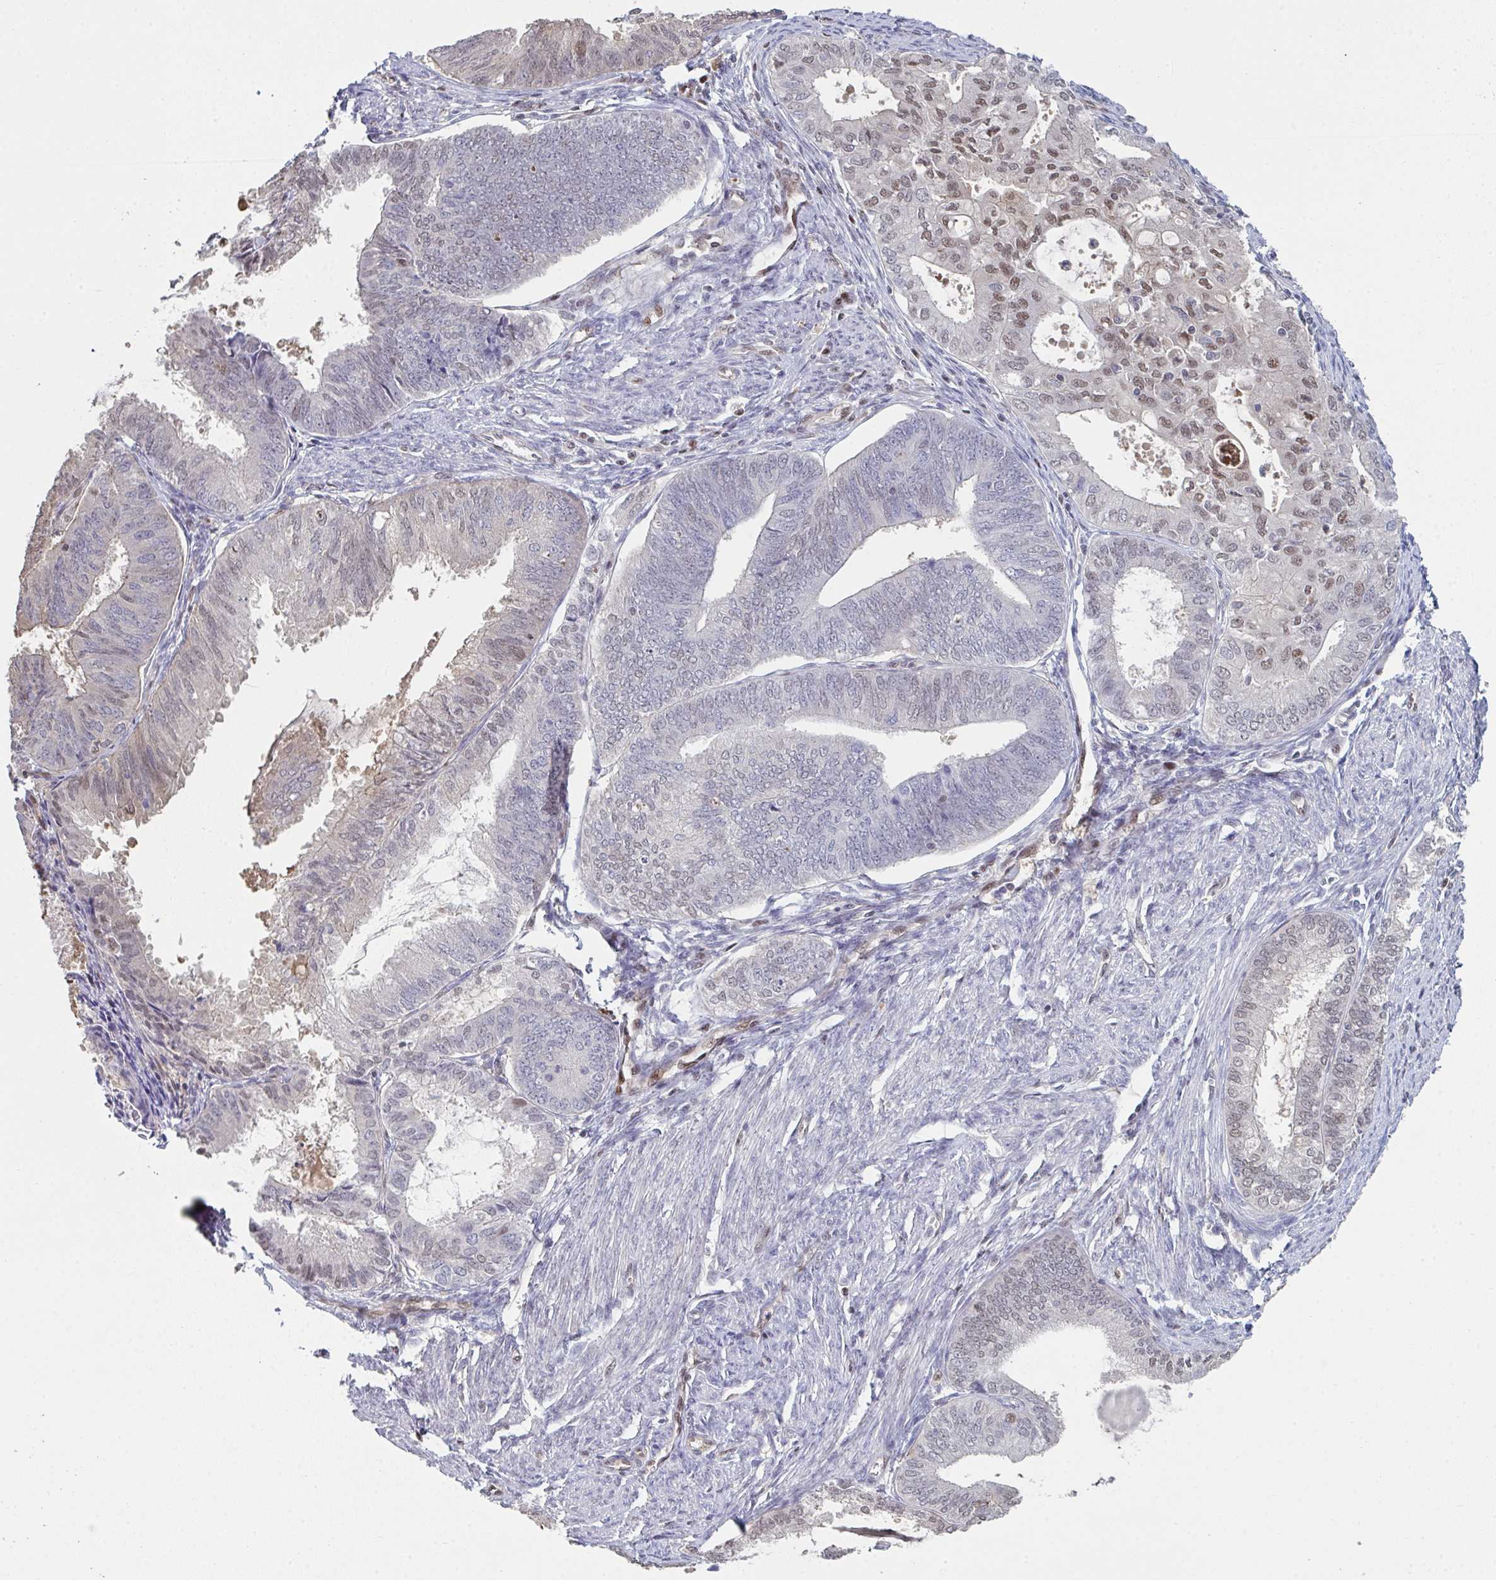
{"staining": {"intensity": "moderate", "quantity": "<25%", "location": "nuclear"}, "tissue": "endometrial cancer", "cell_type": "Tumor cells", "image_type": "cancer", "snomed": [{"axis": "morphology", "description": "Adenocarcinoma, NOS"}, {"axis": "topography", "description": "Endometrium"}], "caption": "Immunohistochemistry (IHC) of human adenocarcinoma (endometrial) shows low levels of moderate nuclear expression in approximately <25% of tumor cells. (DAB IHC, brown staining for protein, blue staining for nuclei).", "gene": "ACD", "patient": {"sex": "female", "age": 86}}